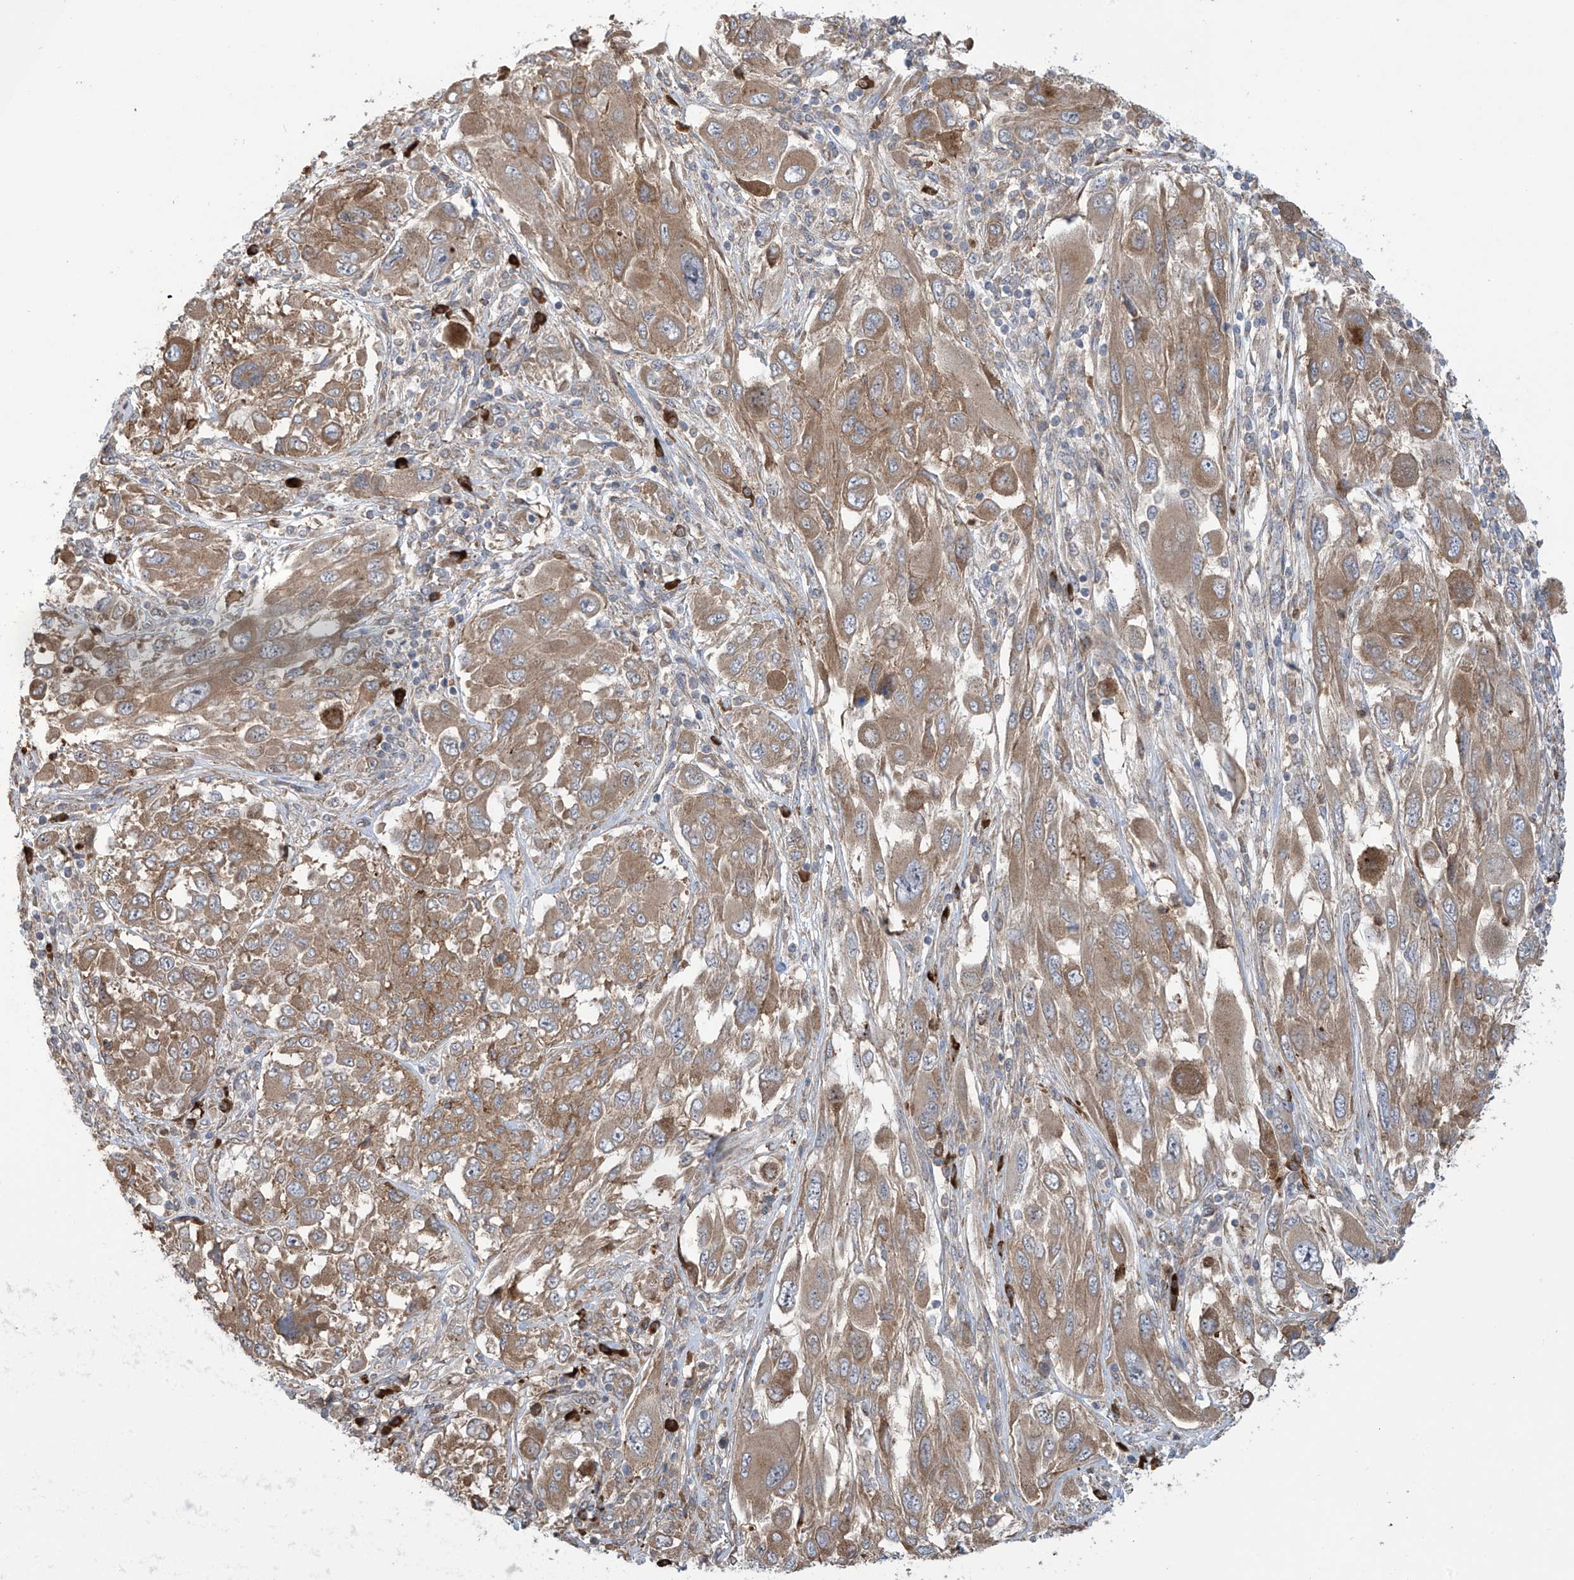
{"staining": {"intensity": "moderate", "quantity": ">75%", "location": "cytoplasmic/membranous"}, "tissue": "melanoma", "cell_type": "Tumor cells", "image_type": "cancer", "snomed": [{"axis": "morphology", "description": "Malignant melanoma, NOS"}, {"axis": "topography", "description": "Skin"}], "caption": "Melanoma stained with immunohistochemistry displays moderate cytoplasmic/membranous expression in approximately >75% of tumor cells. Using DAB (3,3'-diaminobenzidine) (brown) and hematoxylin (blue) stains, captured at high magnification using brightfield microscopy.", "gene": "KIAA1522", "patient": {"sex": "female", "age": 91}}